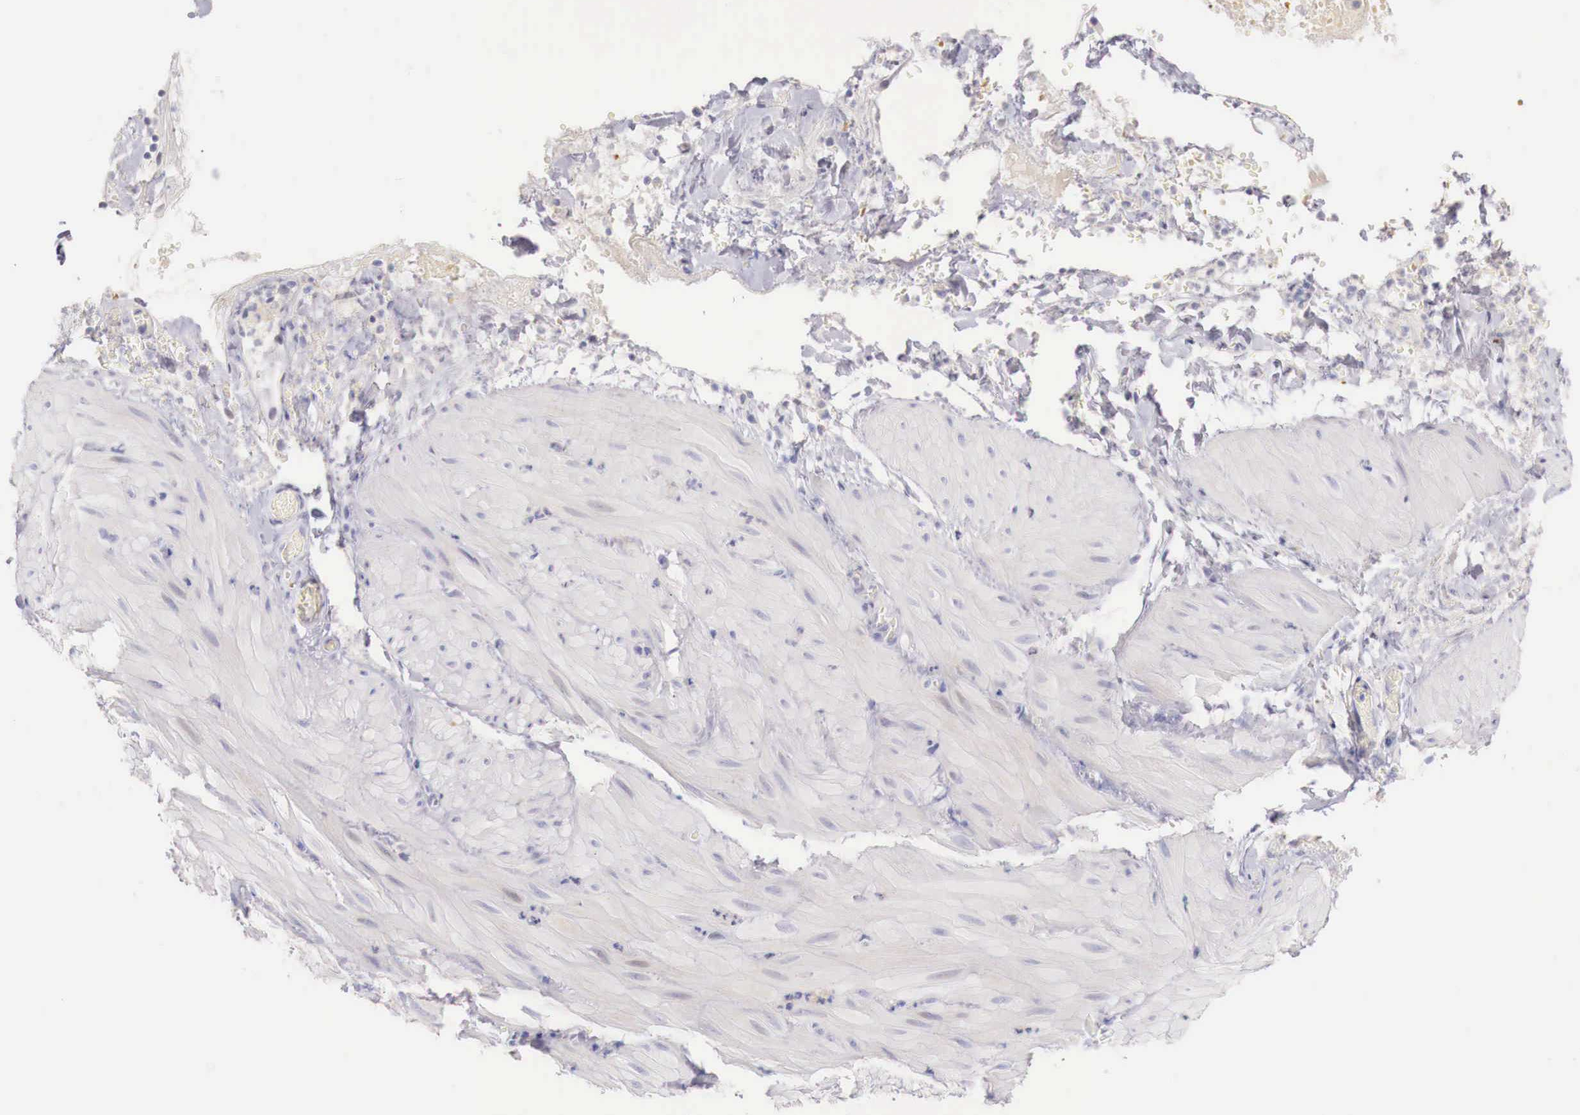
{"staining": {"intensity": "negative", "quantity": "none", "location": "none"}, "tissue": "smooth muscle", "cell_type": "Smooth muscle cells", "image_type": "normal", "snomed": [{"axis": "morphology", "description": "Normal tissue, NOS"}, {"axis": "topography", "description": "Duodenum"}], "caption": "Smooth muscle cells are negative for protein expression in benign human smooth muscle. The staining is performed using DAB (3,3'-diaminobenzidine) brown chromogen with nuclei counter-stained in using hematoxylin.", "gene": "ITIH6", "patient": {"sex": "male", "age": 63}}